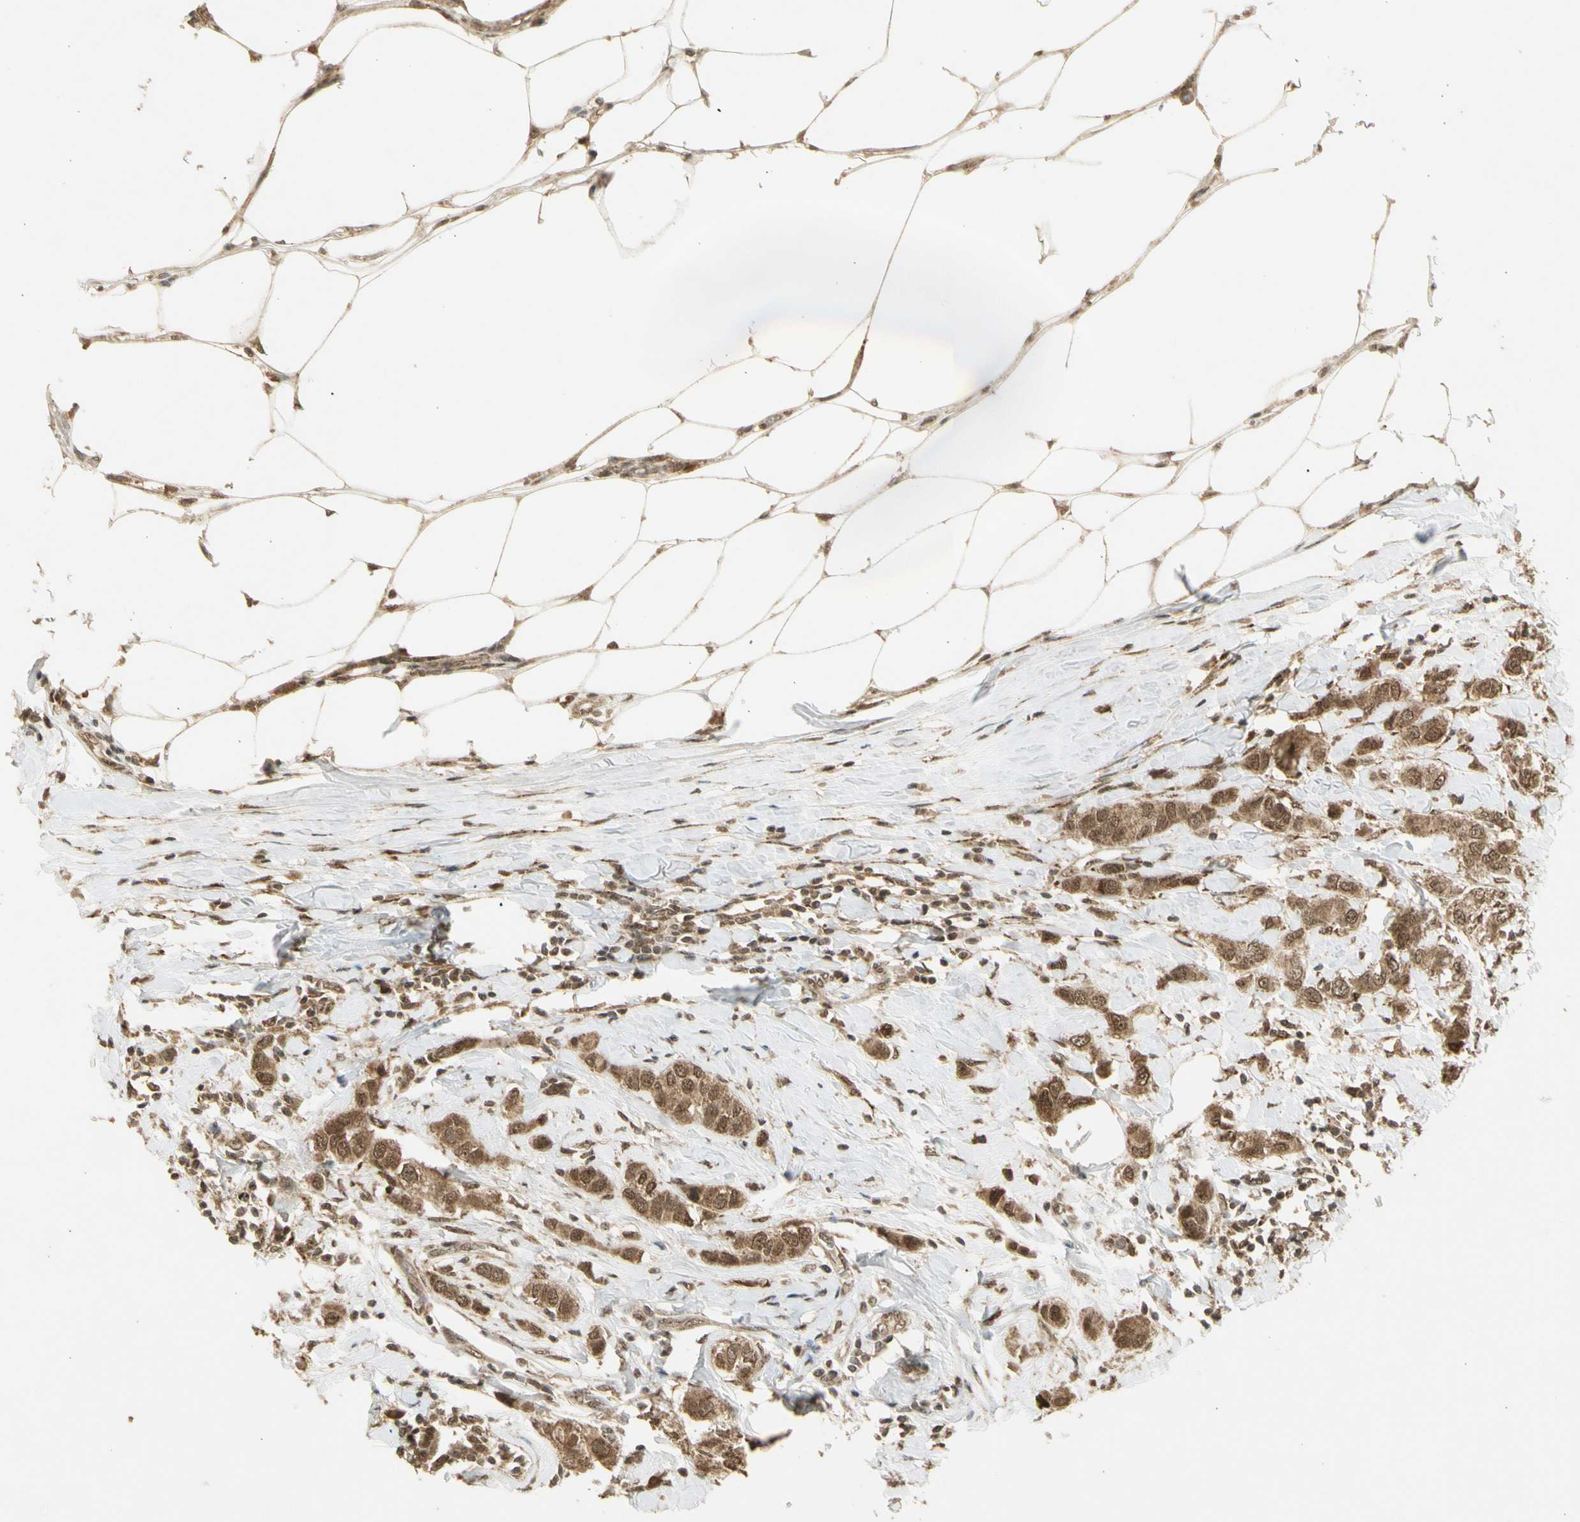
{"staining": {"intensity": "moderate", "quantity": ">75%", "location": "cytoplasmic/membranous,nuclear"}, "tissue": "breast cancer", "cell_type": "Tumor cells", "image_type": "cancer", "snomed": [{"axis": "morphology", "description": "Duct carcinoma"}, {"axis": "topography", "description": "Breast"}], "caption": "IHC photomicrograph of human breast cancer (infiltrating ductal carcinoma) stained for a protein (brown), which reveals medium levels of moderate cytoplasmic/membranous and nuclear positivity in about >75% of tumor cells.", "gene": "ZNF135", "patient": {"sex": "female", "age": 50}}